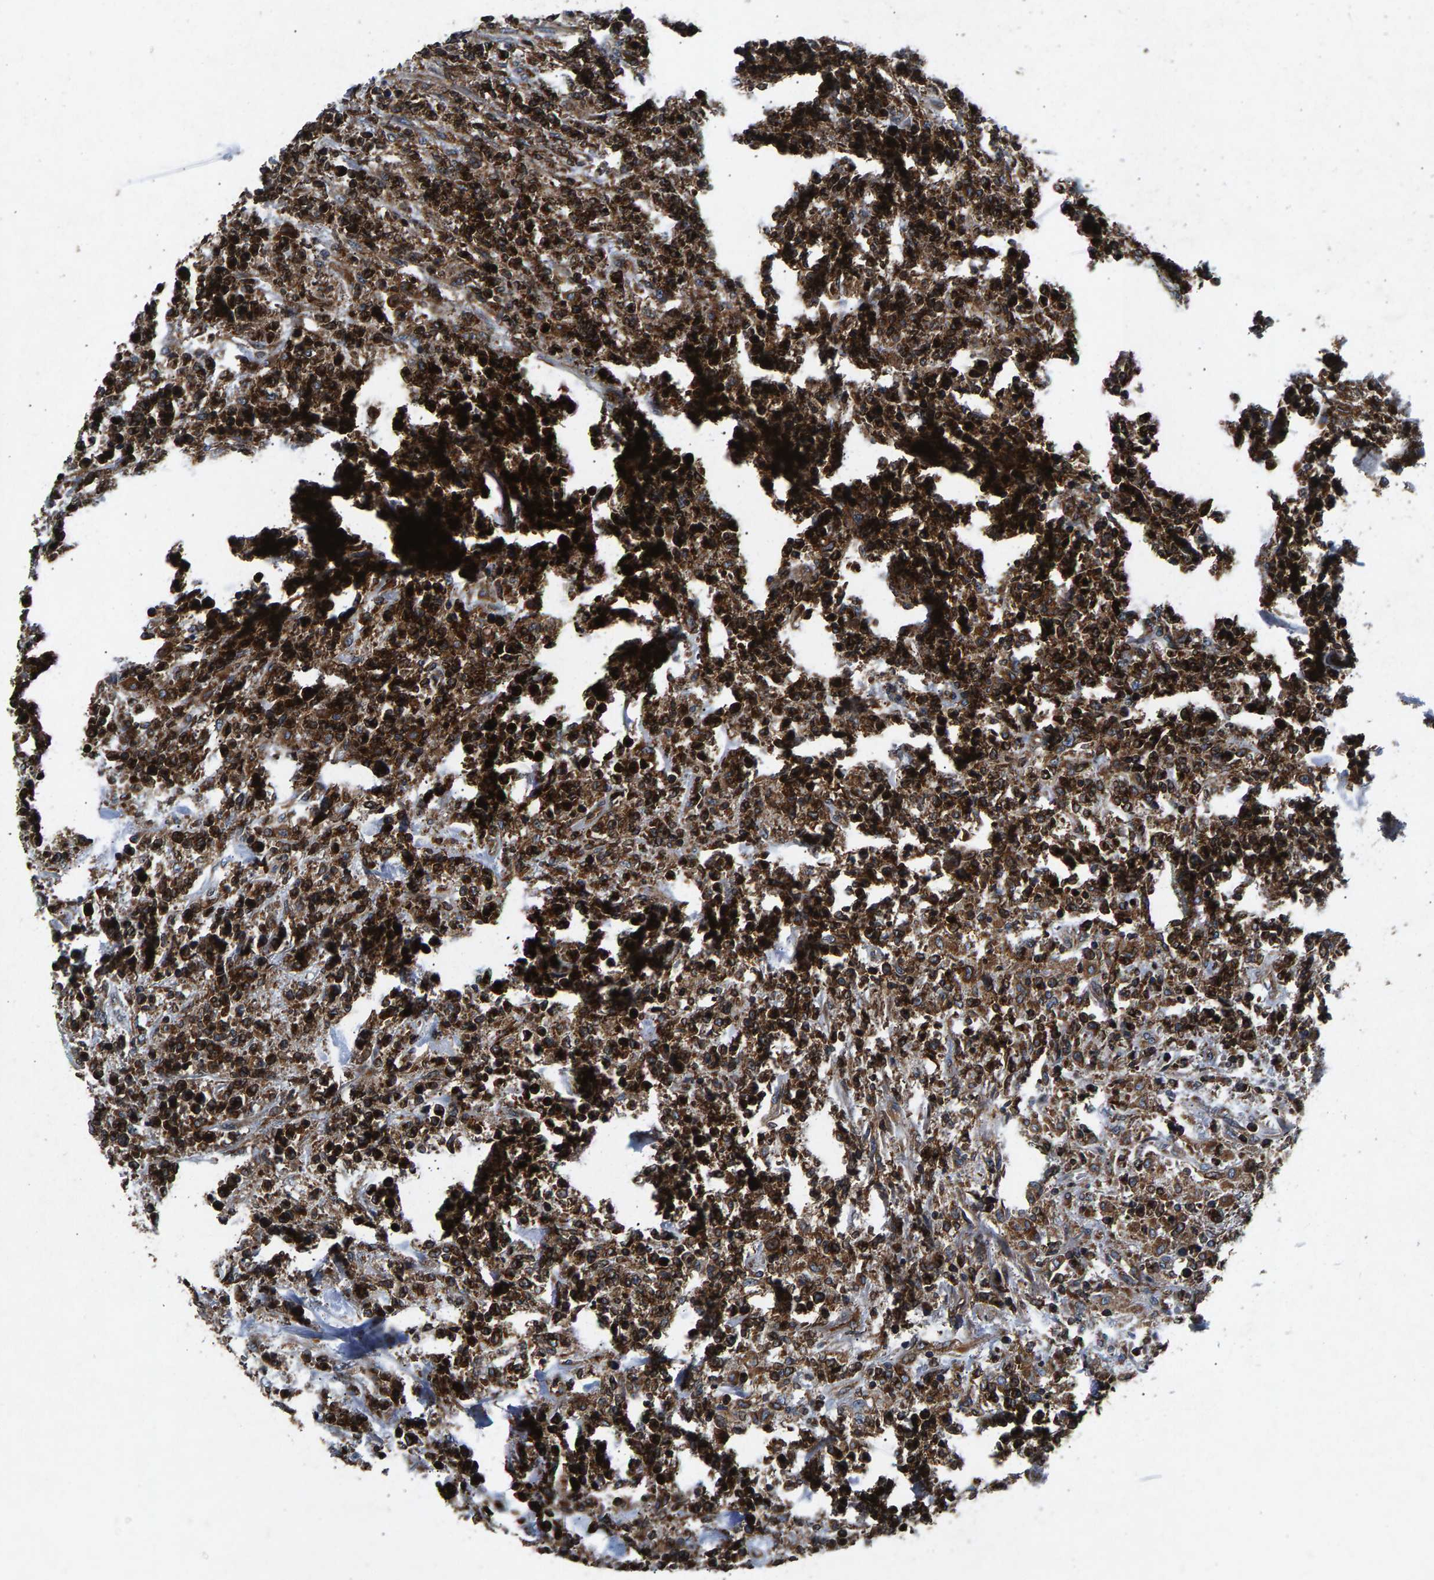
{"staining": {"intensity": "strong", "quantity": ">75%", "location": "cytoplasmic/membranous"}, "tissue": "lymphoma", "cell_type": "Tumor cells", "image_type": "cancer", "snomed": [{"axis": "morphology", "description": "Malignant lymphoma, non-Hodgkin's type, High grade"}, {"axis": "topography", "description": "Soft tissue"}], "caption": "Lymphoma was stained to show a protein in brown. There is high levels of strong cytoplasmic/membranous expression in about >75% of tumor cells. (DAB (3,3'-diaminobenzidine) = brown stain, brightfield microscopy at high magnification).", "gene": "LPCAT1", "patient": {"sex": "male", "age": 18}}